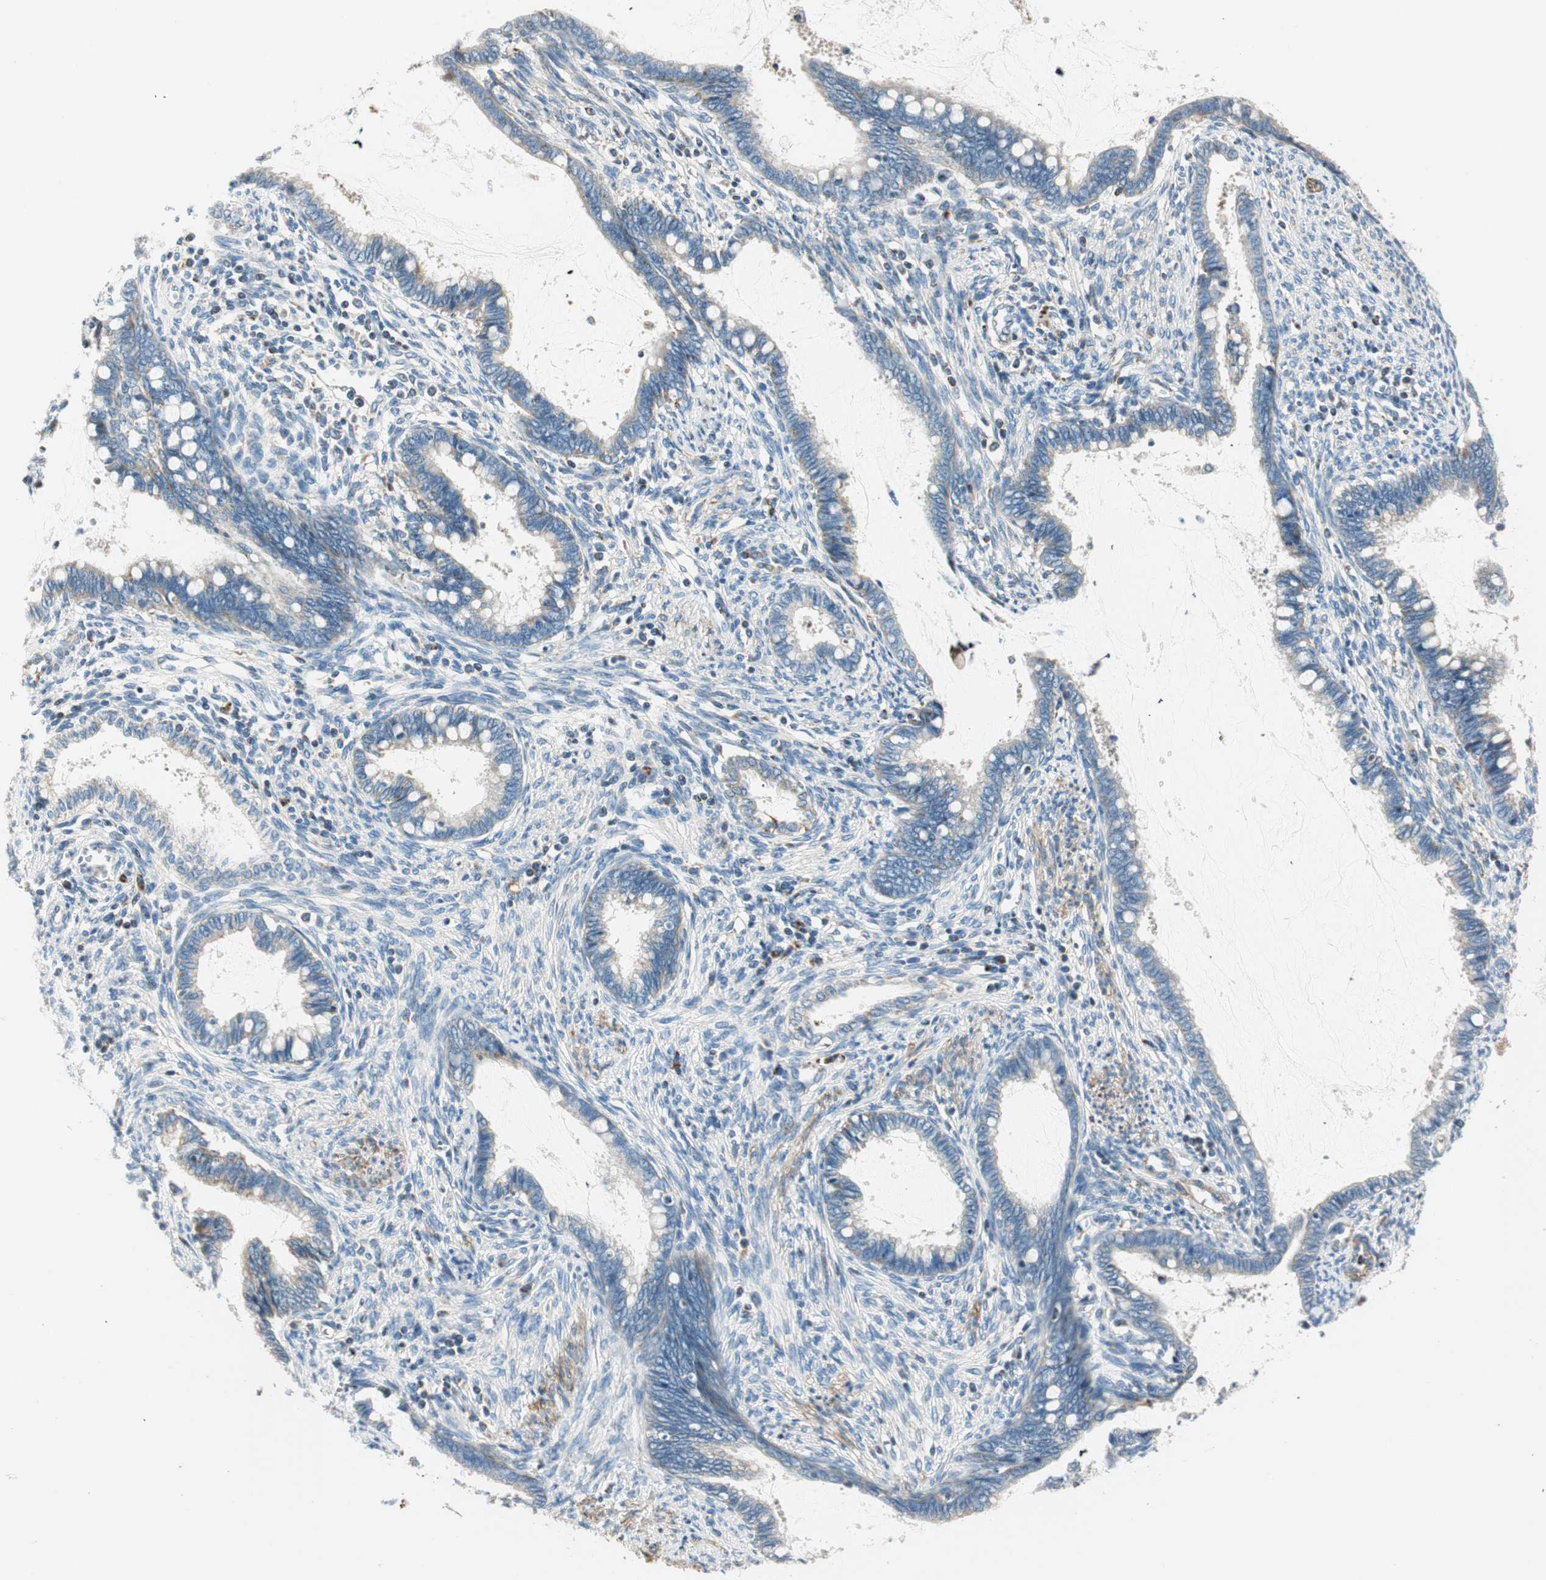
{"staining": {"intensity": "weak", "quantity": "25%-75%", "location": "cytoplasmic/membranous"}, "tissue": "cervical cancer", "cell_type": "Tumor cells", "image_type": "cancer", "snomed": [{"axis": "morphology", "description": "Adenocarcinoma, NOS"}, {"axis": "topography", "description": "Cervix"}], "caption": "Tumor cells display weak cytoplasmic/membranous expression in about 25%-75% of cells in adenocarcinoma (cervical). The protein of interest is shown in brown color, while the nuclei are stained blue.", "gene": "RORB", "patient": {"sex": "female", "age": 44}}